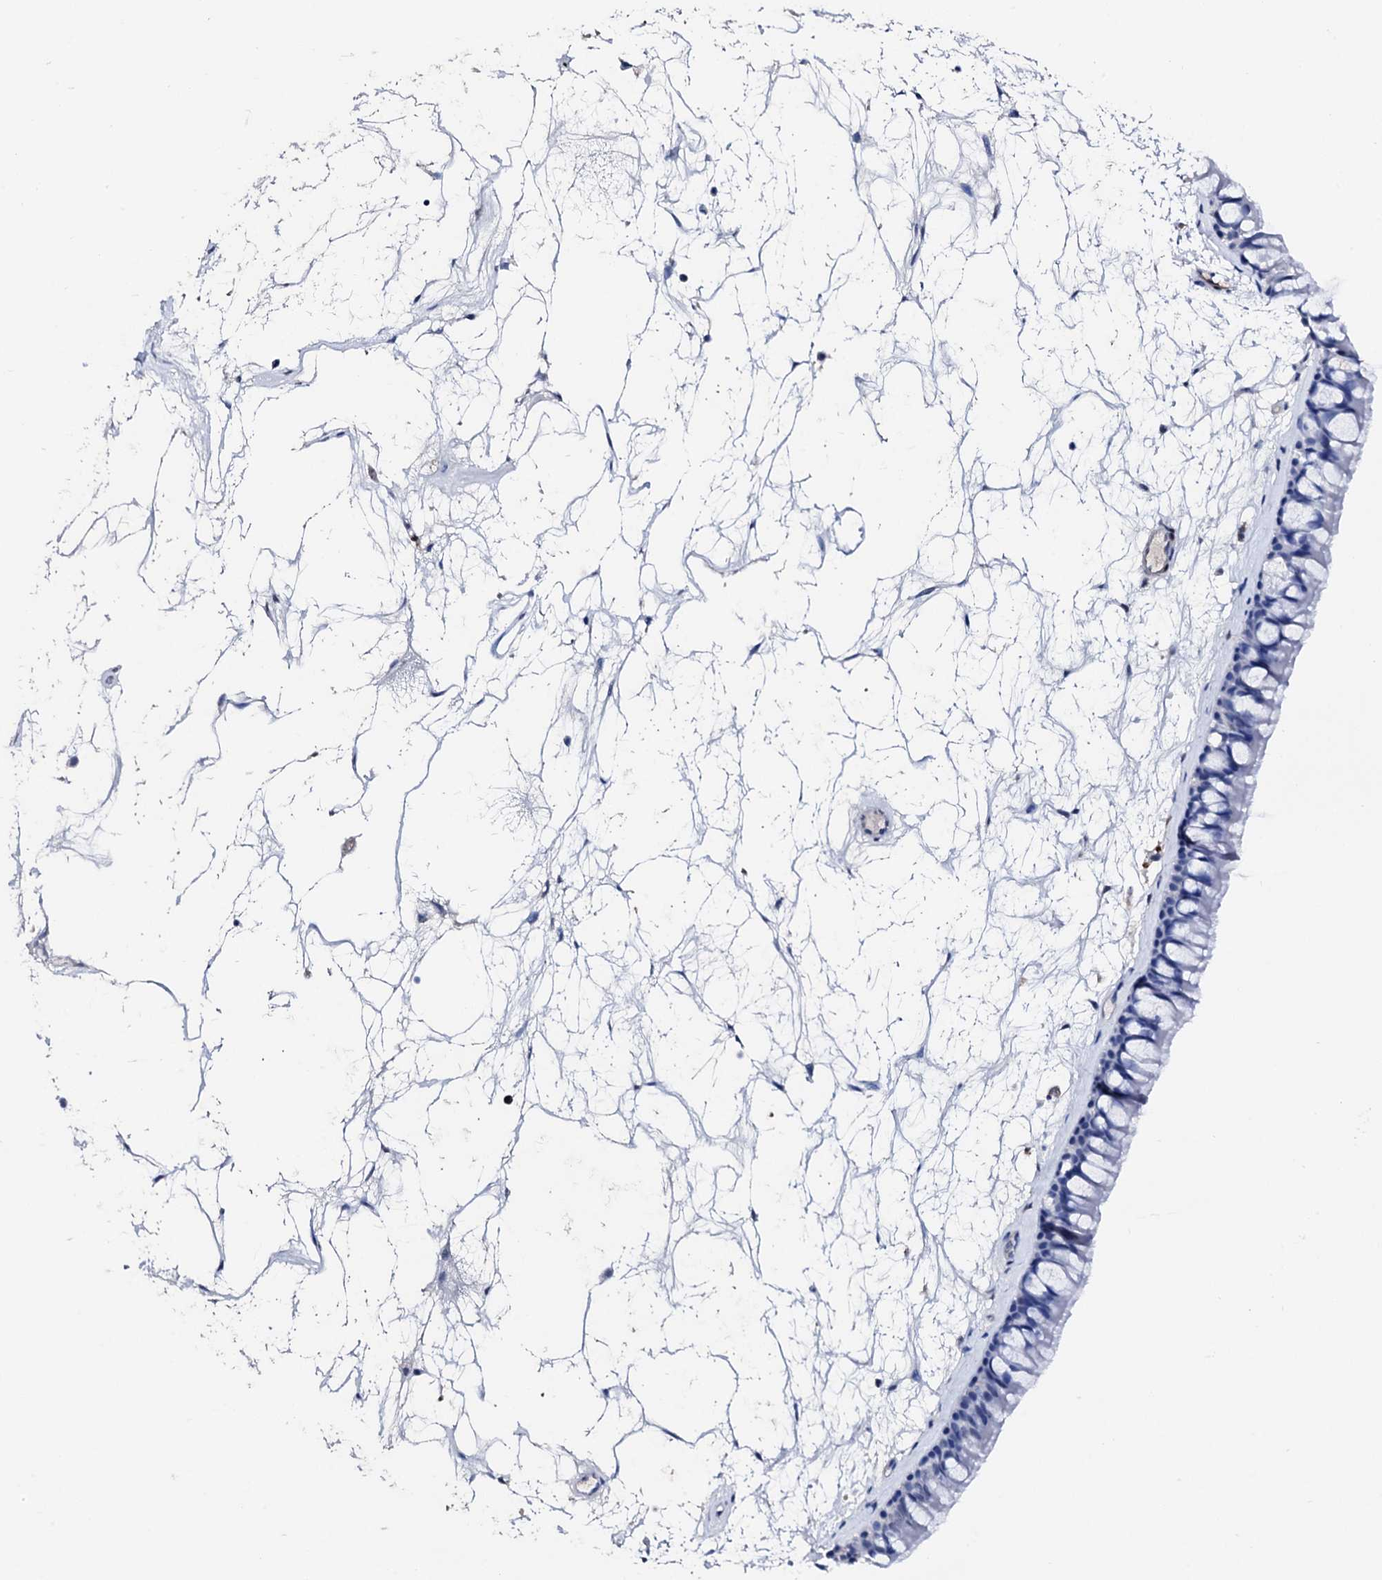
{"staining": {"intensity": "negative", "quantity": "none", "location": "none"}, "tissue": "nasopharynx", "cell_type": "Respiratory epithelial cells", "image_type": "normal", "snomed": [{"axis": "morphology", "description": "Normal tissue, NOS"}, {"axis": "topography", "description": "Nasopharynx"}], "caption": "Immunohistochemical staining of benign nasopharynx demonstrates no significant staining in respiratory epithelial cells.", "gene": "NRIP2", "patient": {"sex": "male", "age": 64}}